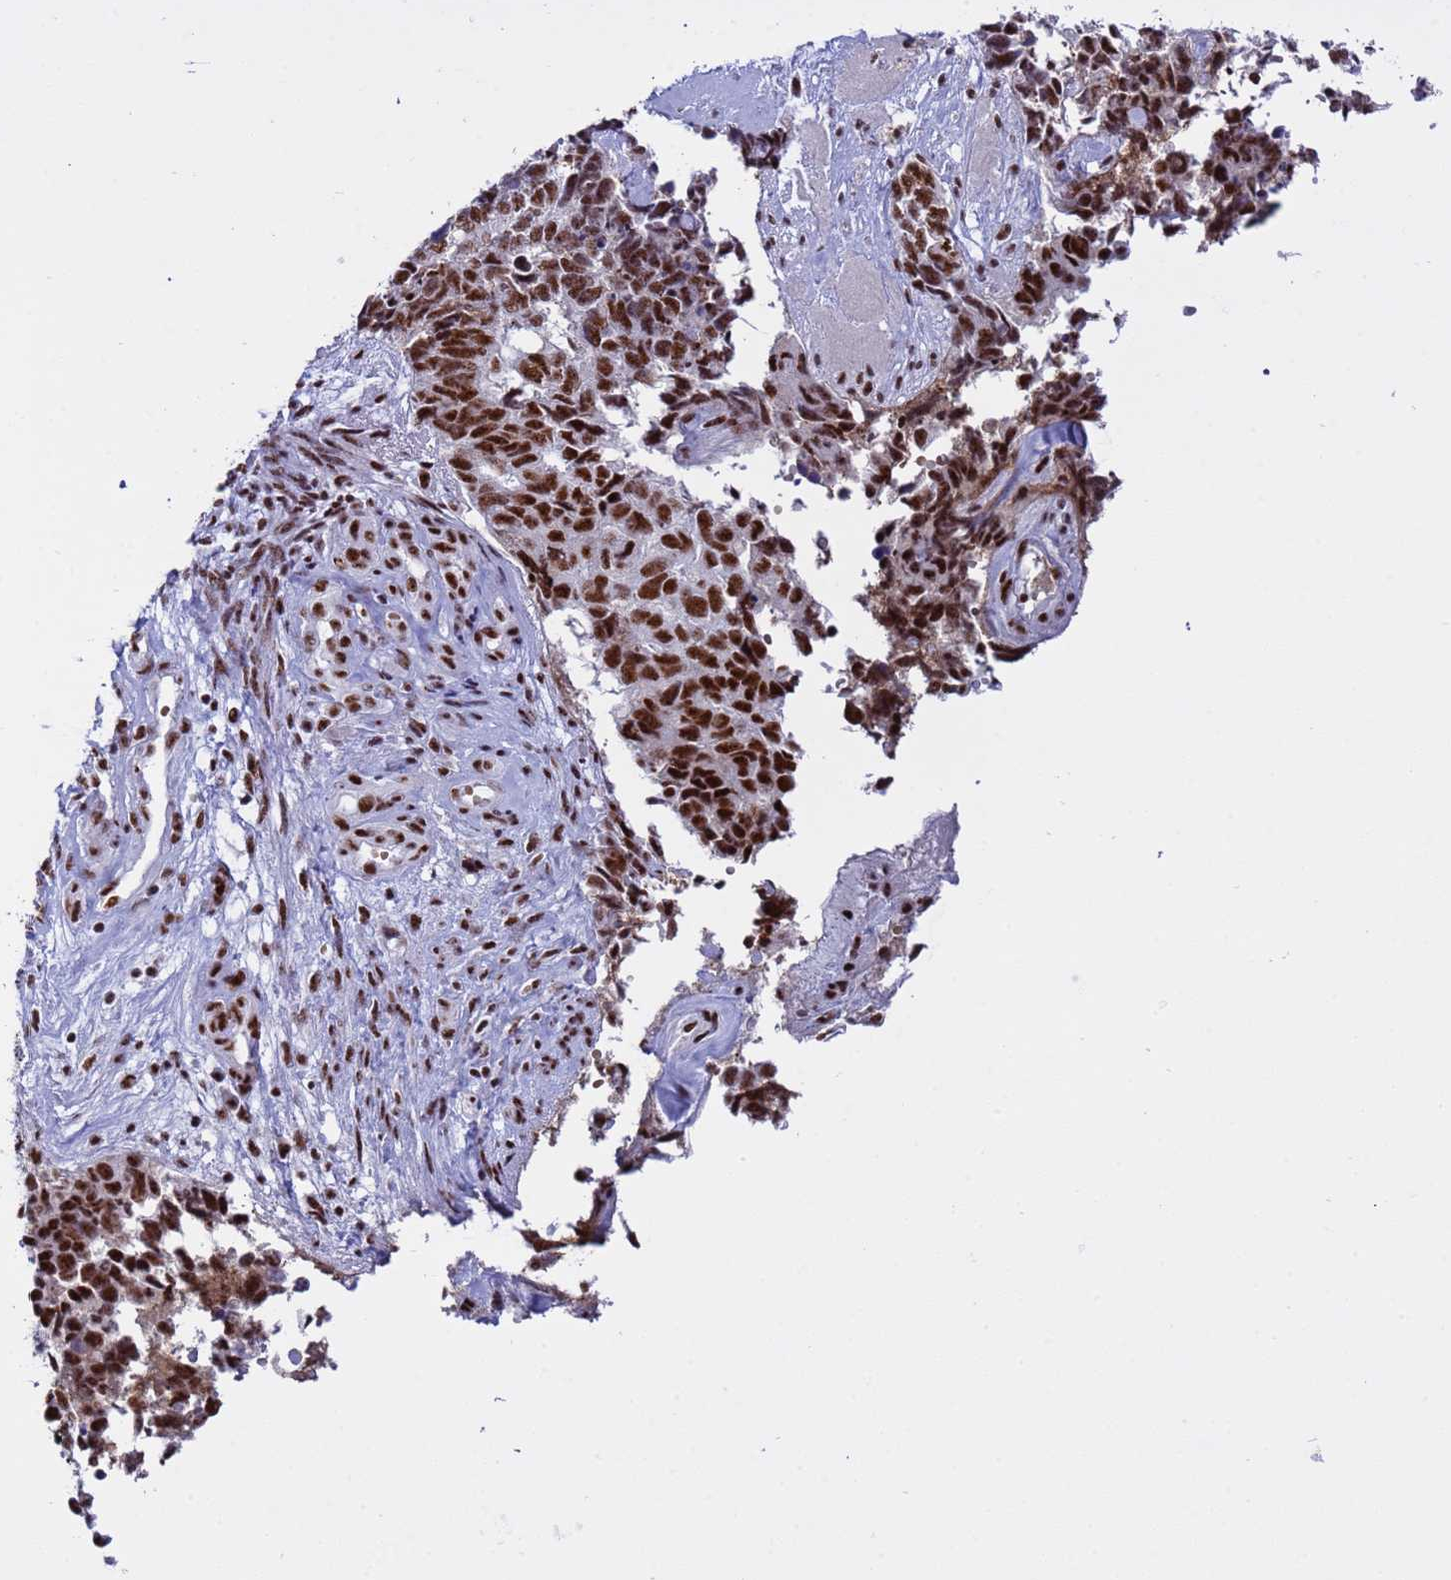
{"staining": {"intensity": "strong", "quantity": ">75%", "location": "nuclear"}, "tissue": "cervical cancer", "cell_type": "Tumor cells", "image_type": "cancer", "snomed": [{"axis": "morphology", "description": "Squamous cell carcinoma, NOS"}, {"axis": "topography", "description": "Cervix"}], "caption": "Squamous cell carcinoma (cervical) tissue reveals strong nuclear positivity in about >75% of tumor cells Nuclei are stained in blue.", "gene": "THOC2", "patient": {"sex": "female", "age": 63}}